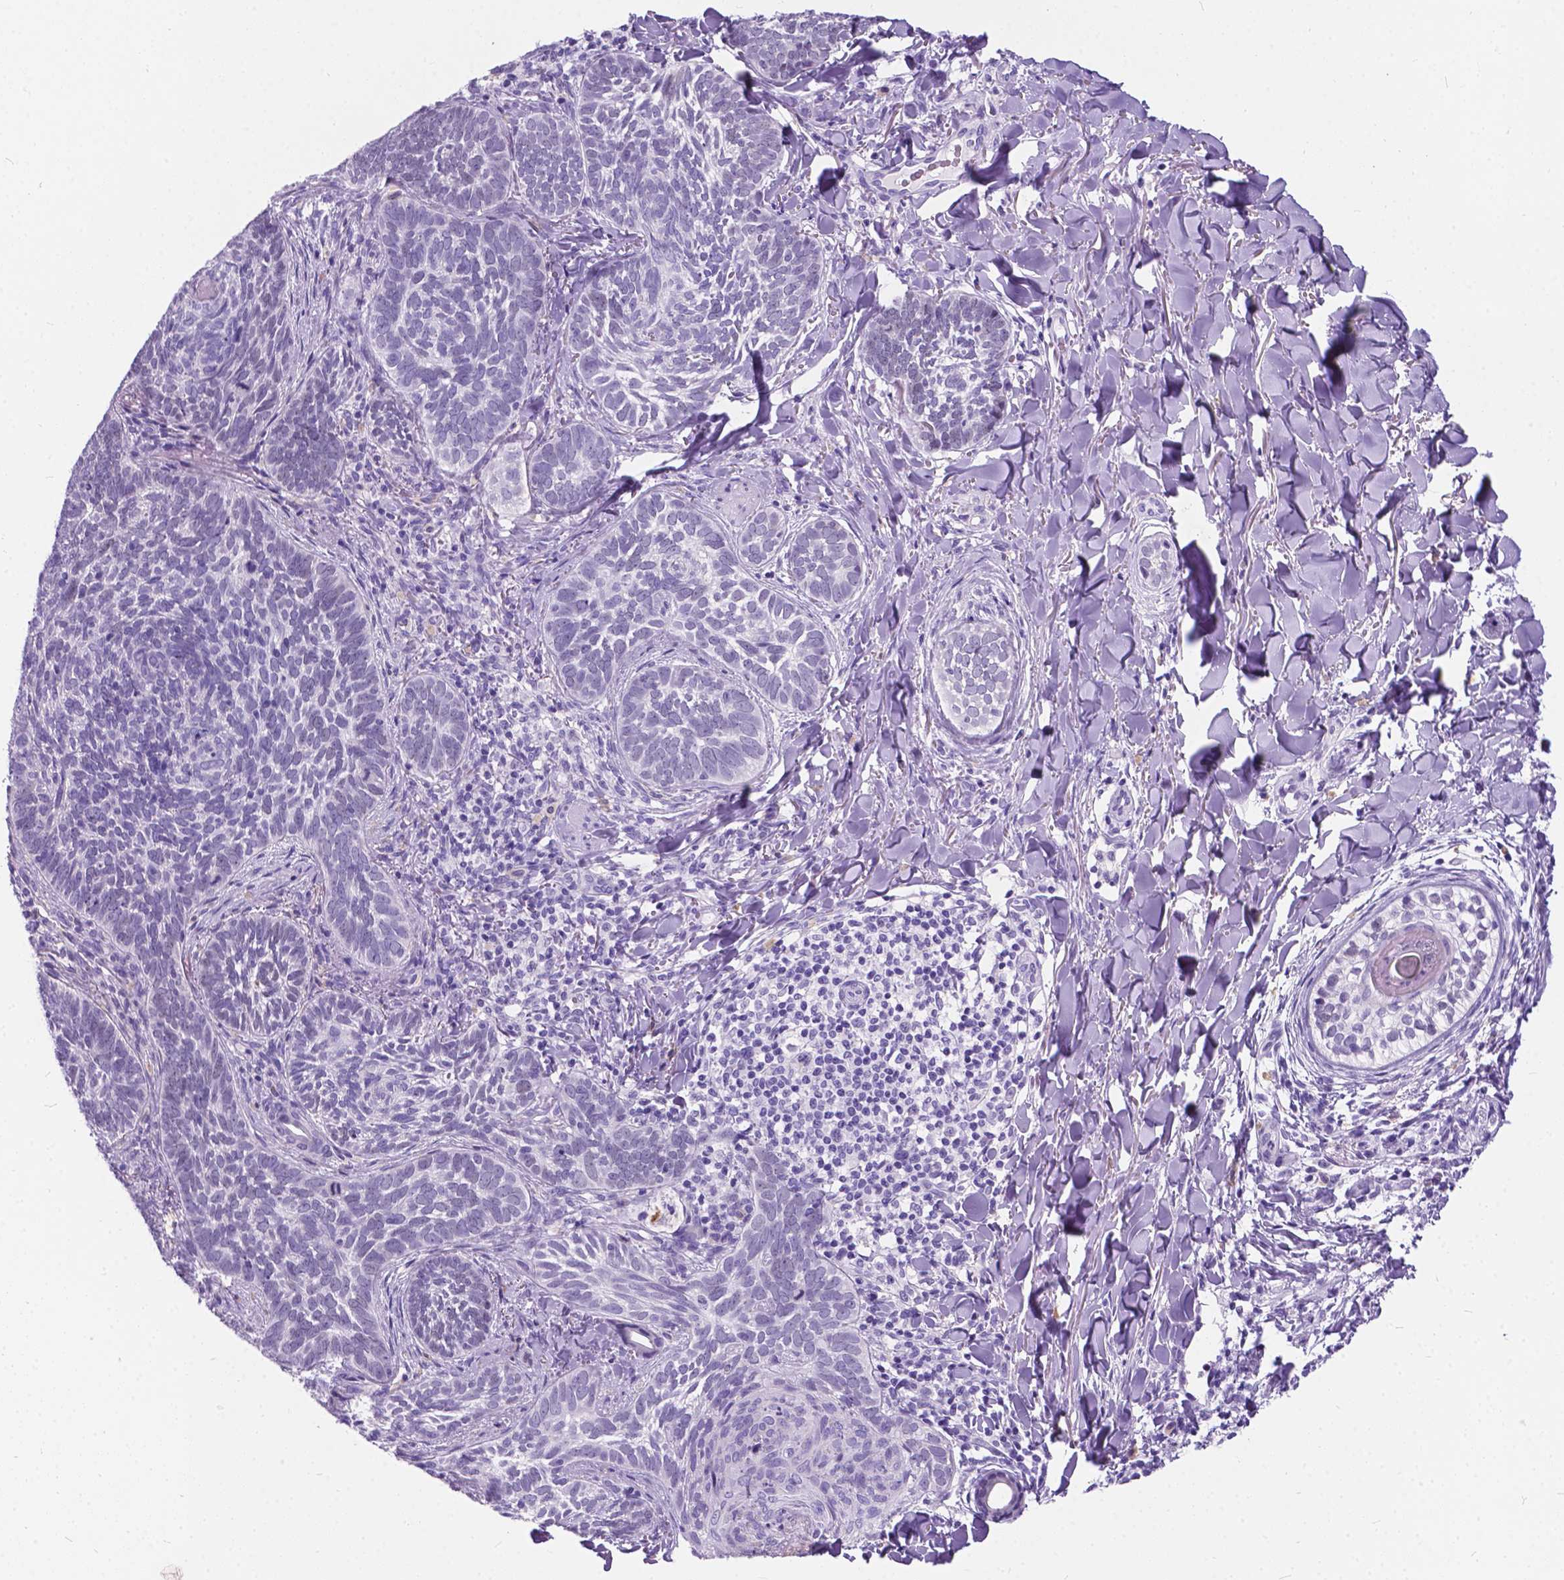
{"staining": {"intensity": "negative", "quantity": "none", "location": "none"}, "tissue": "skin cancer", "cell_type": "Tumor cells", "image_type": "cancer", "snomed": [{"axis": "morphology", "description": "Normal tissue, NOS"}, {"axis": "morphology", "description": "Basal cell carcinoma"}, {"axis": "topography", "description": "Skin"}], "caption": "This is an immunohistochemistry (IHC) photomicrograph of basal cell carcinoma (skin). There is no positivity in tumor cells.", "gene": "BSND", "patient": {"sex": "male", "age": 46}}